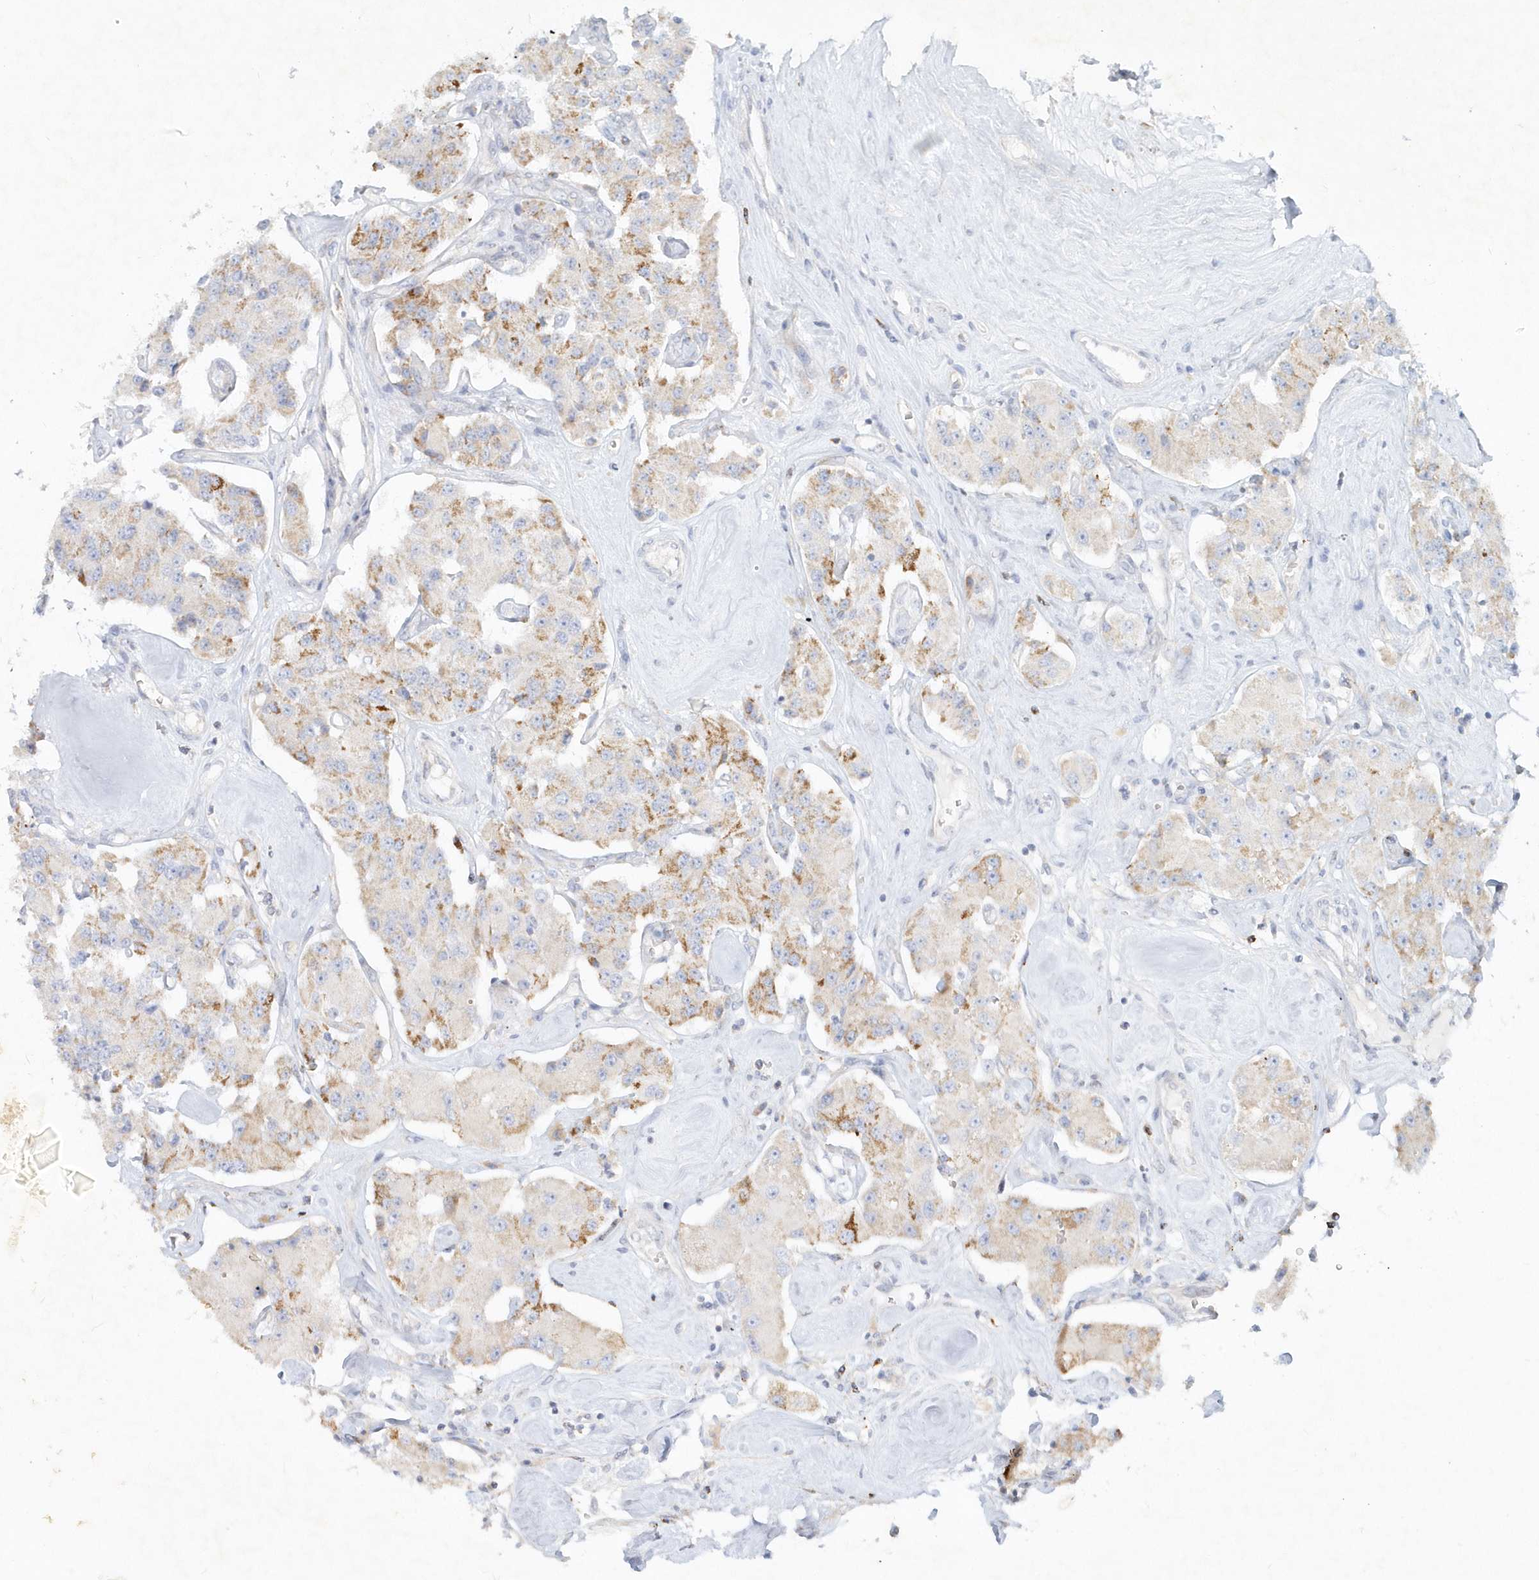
{"staining": {"intensity": "moderate", "quantity": "<25%", "location": "cytoplasmic/membranous"}, "tissue": "carcinoid", "cell_type": "Tumor cells", "image_type": "cancer", "snomed": [{"axis": "morphology", "description": "Carcinoid, malignant, NOS"}, {"axis": "topography", "description": "Pancreas"}], "caption": "Immunohistochemistry of malignant carcinoid exhibits low levels of moderate cytoplasmic/membranous staining in about <25% of tumor cells.", "gene": "DNAH1", "patient": {"sex": "male", "age": 41}}